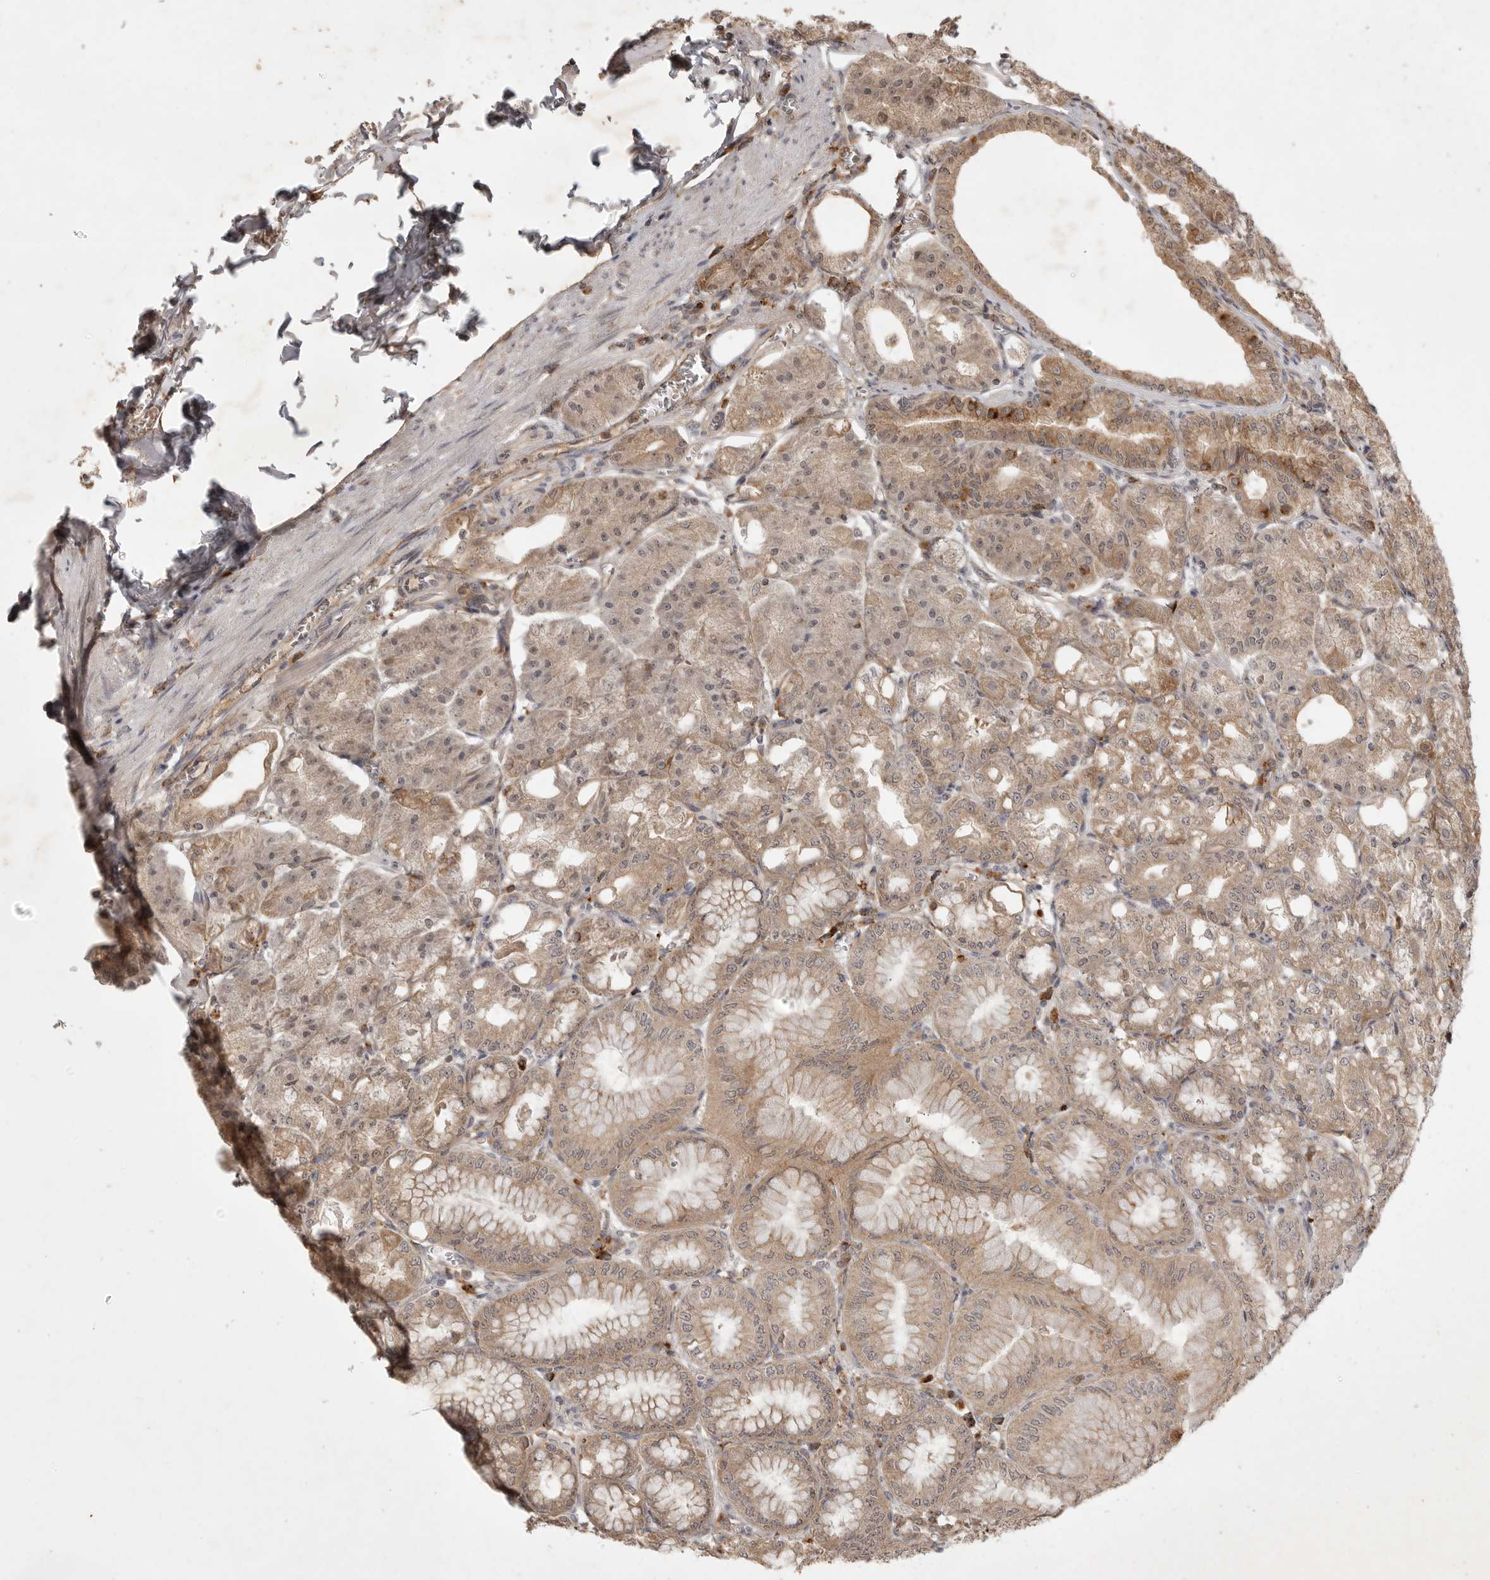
{"staining": {"intensity": "moderate", "quantity": ">75%", "location": "cytoplasmic/membranous"}, "tissue": "stomach", "cell_type": "Glandular cells", "image_type": "normal", "snomed": [{"axis": "morphology", "description": "Normal tissue, NOS"}, {"axis": "topography", "description": "Stomach, lower"}], "caption": "Immunohistochemistry (IHC) histopathology image of benign human stomach stained for a protein (brown), which exhibits medium levels of moderate cytoplasmic/membranous positivity in about >75% of glandular cells.", "gene": "ZNF232", "patient": {"sex": "male", "age": 71}}